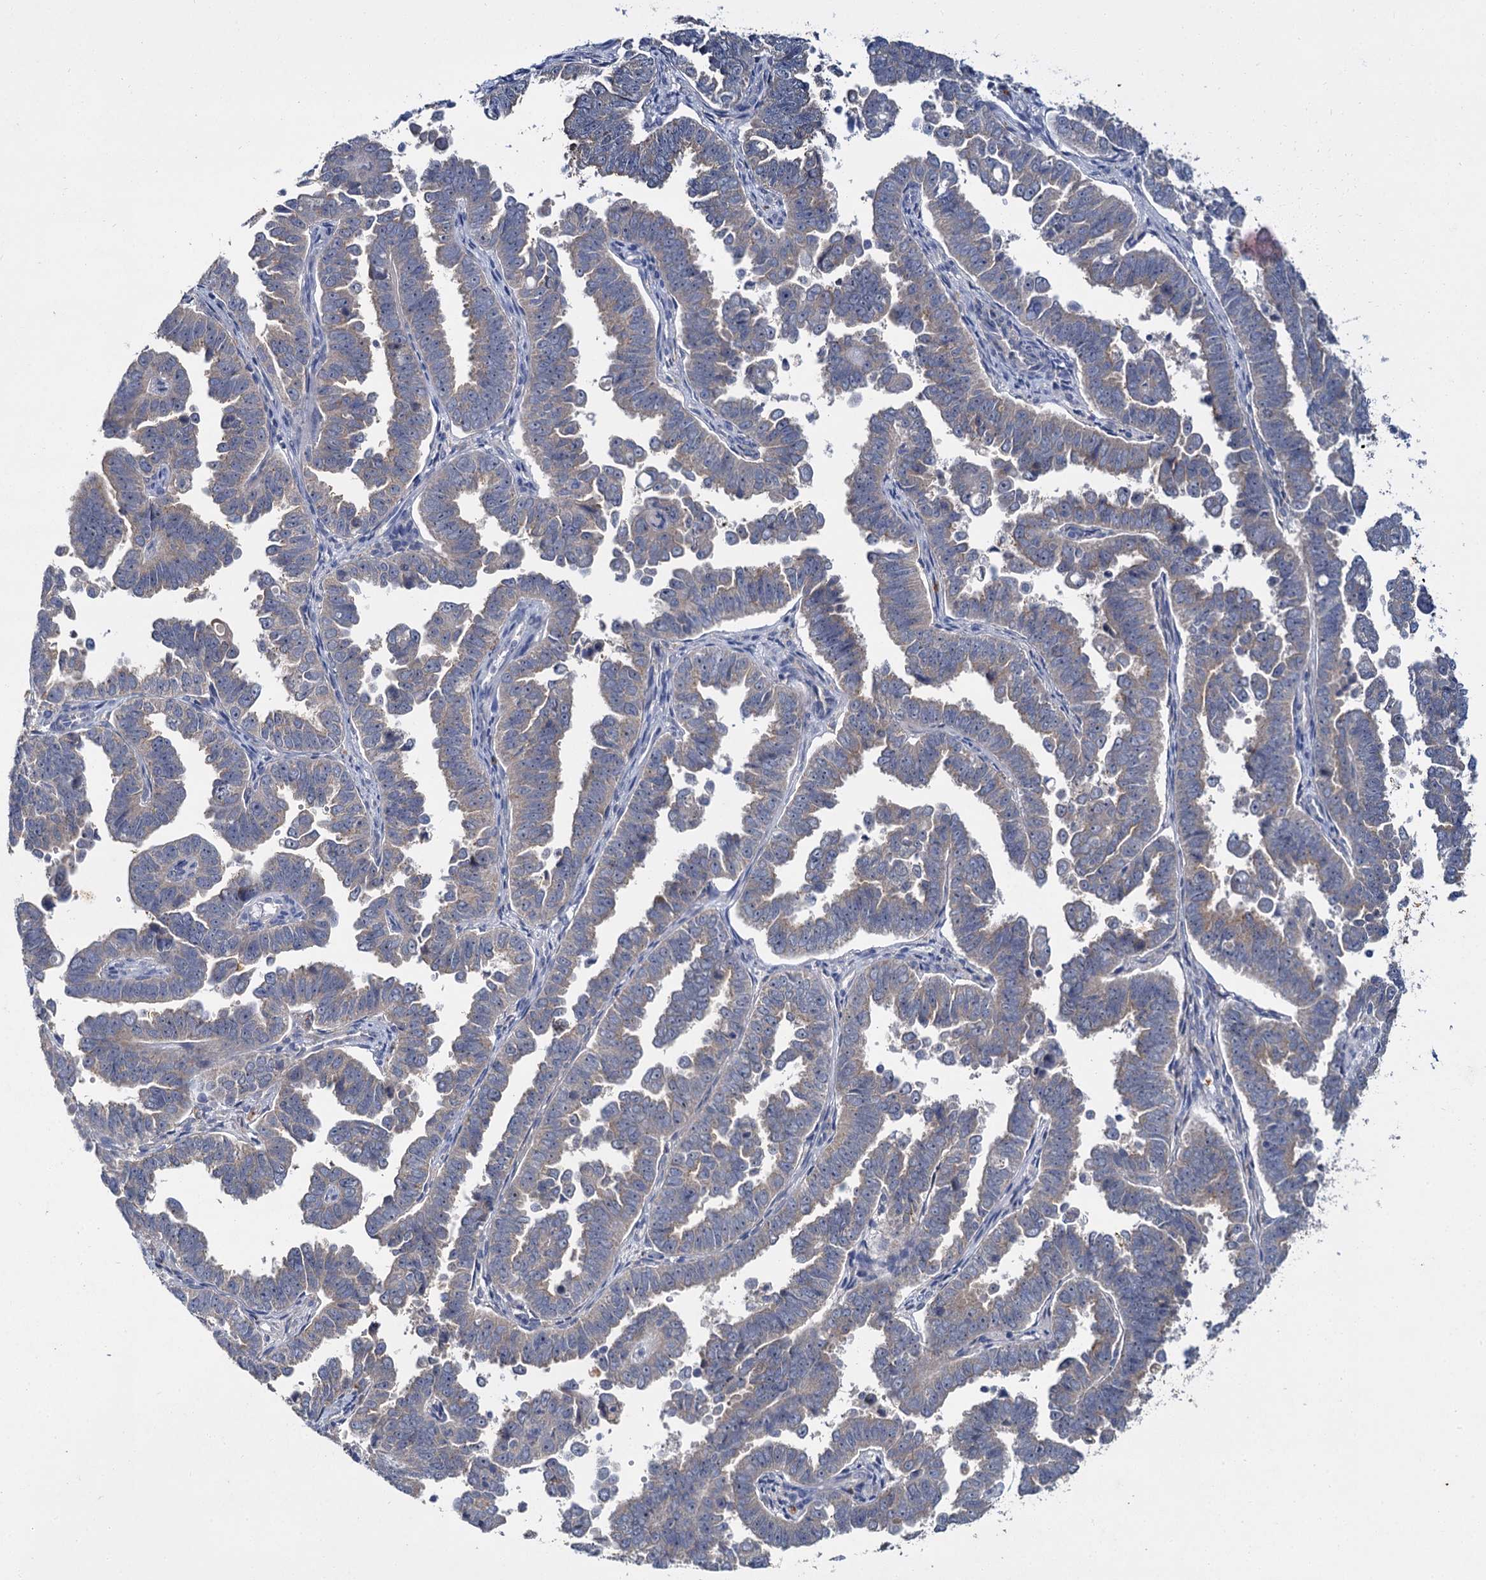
{"staining": {"intensity": "weak", "quantity": "<25%", "location": "cytoplasmic/membranous"}, "tissue": "endometrial cancer", "cell_type": "Tumor cells", "image_type": "cancer", "snomed": [{"axis": "morphology", "description": "Adenocarcinoma, NOS"}, {"axis": "topography", "description": "Endometrium"}], "caption": "Endometrial adenocarcinoma stained for a protein using IHC demonstrates no positivity tumor cells.", "gene": "ATP9A", "patient": {"sex": "female", "age": 75}}